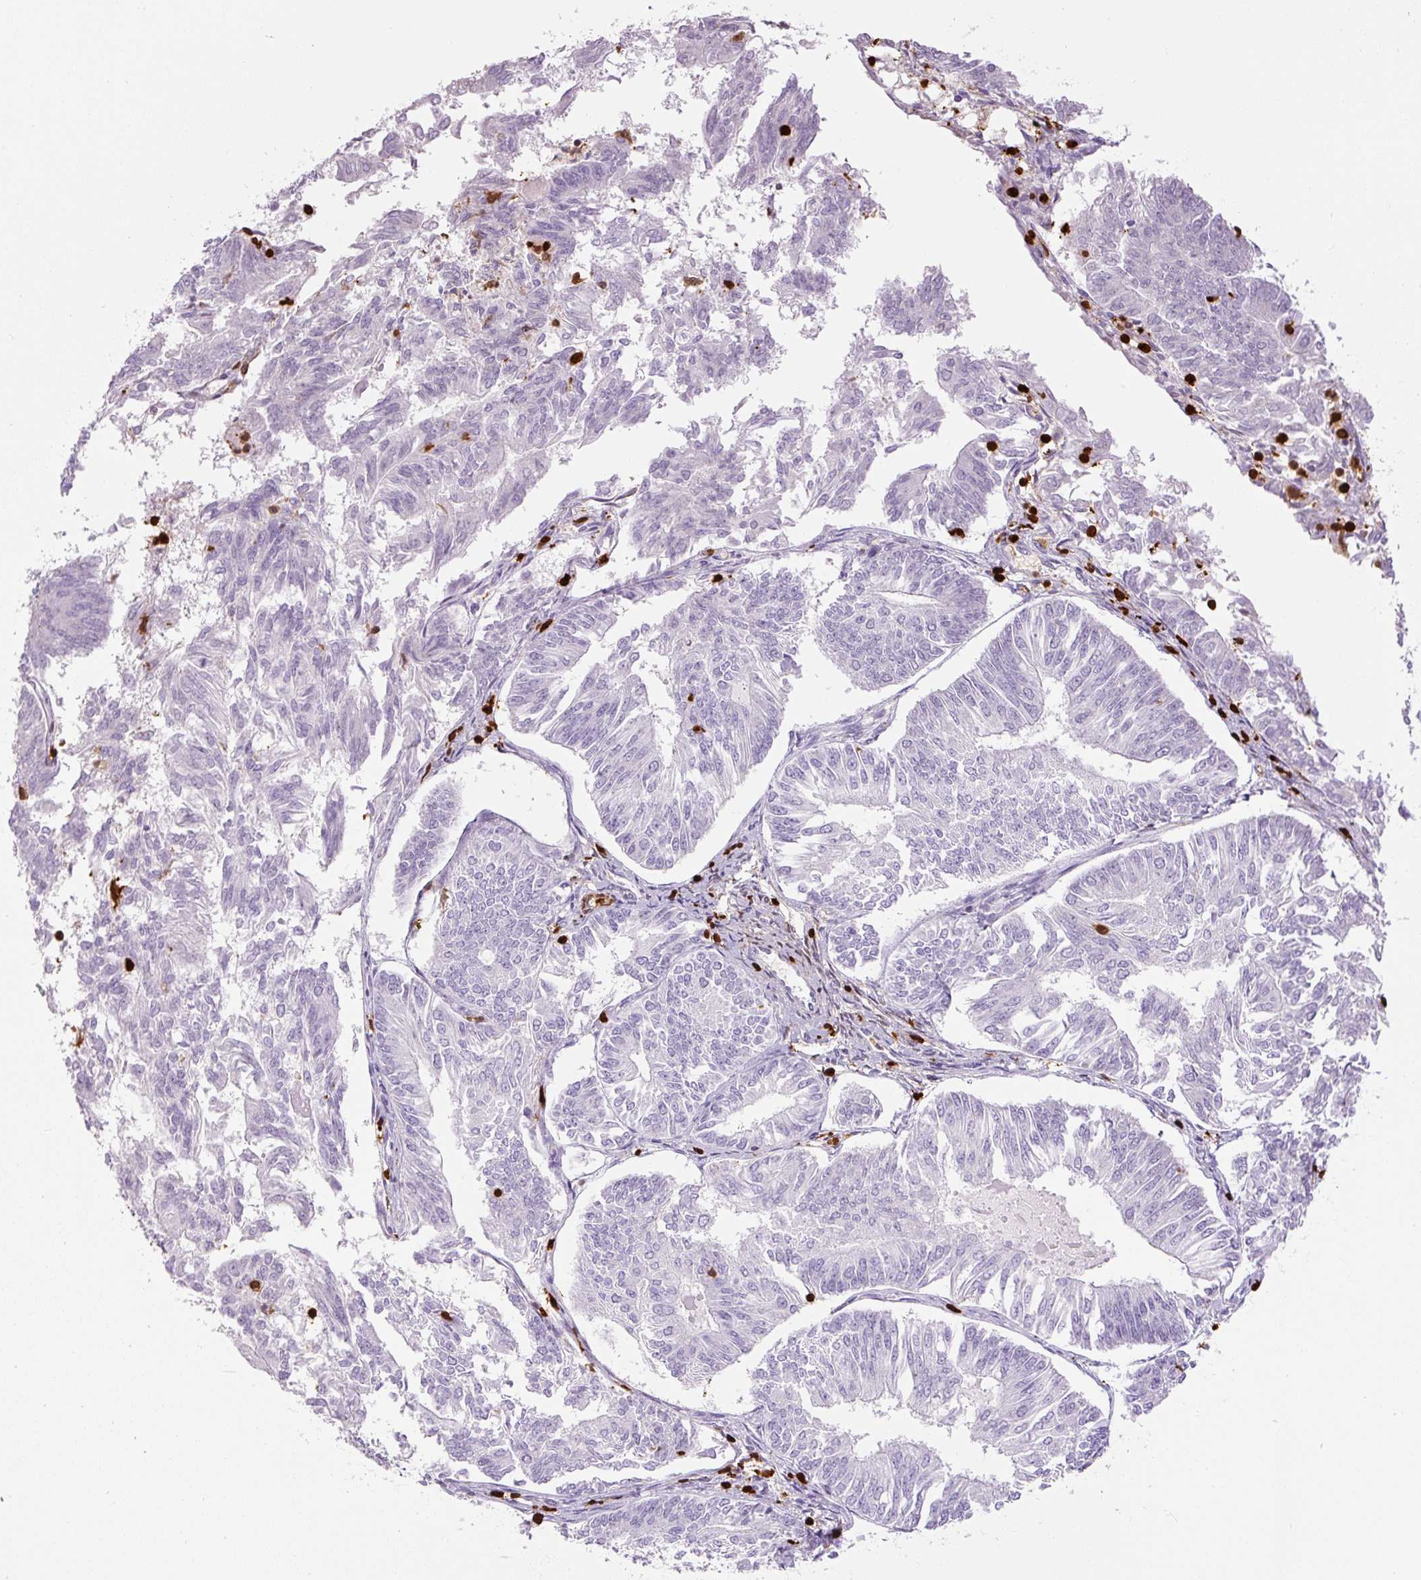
{"staining": {"intensity": "negative", "quantity": "none", "location": "none"}, "tissue": "endometrial cancer", "cell_type": "Tumor cells", "image_type": "cancer", "snomed": [{"axis": "morphology", "description": "Adenocarcinoma, NOS"}, {"axis": "topography", "description": "Endometrium"}], "caption": "High magnification brightfield microscopy of endometrial cancer (adenocarcinoma) stained with DAB (brown) and counterstained with hematoxylin (blue): tumor cells show no significant expression.", "gene": "S100A4", "patient": {"sex": "female", "age": 58}}